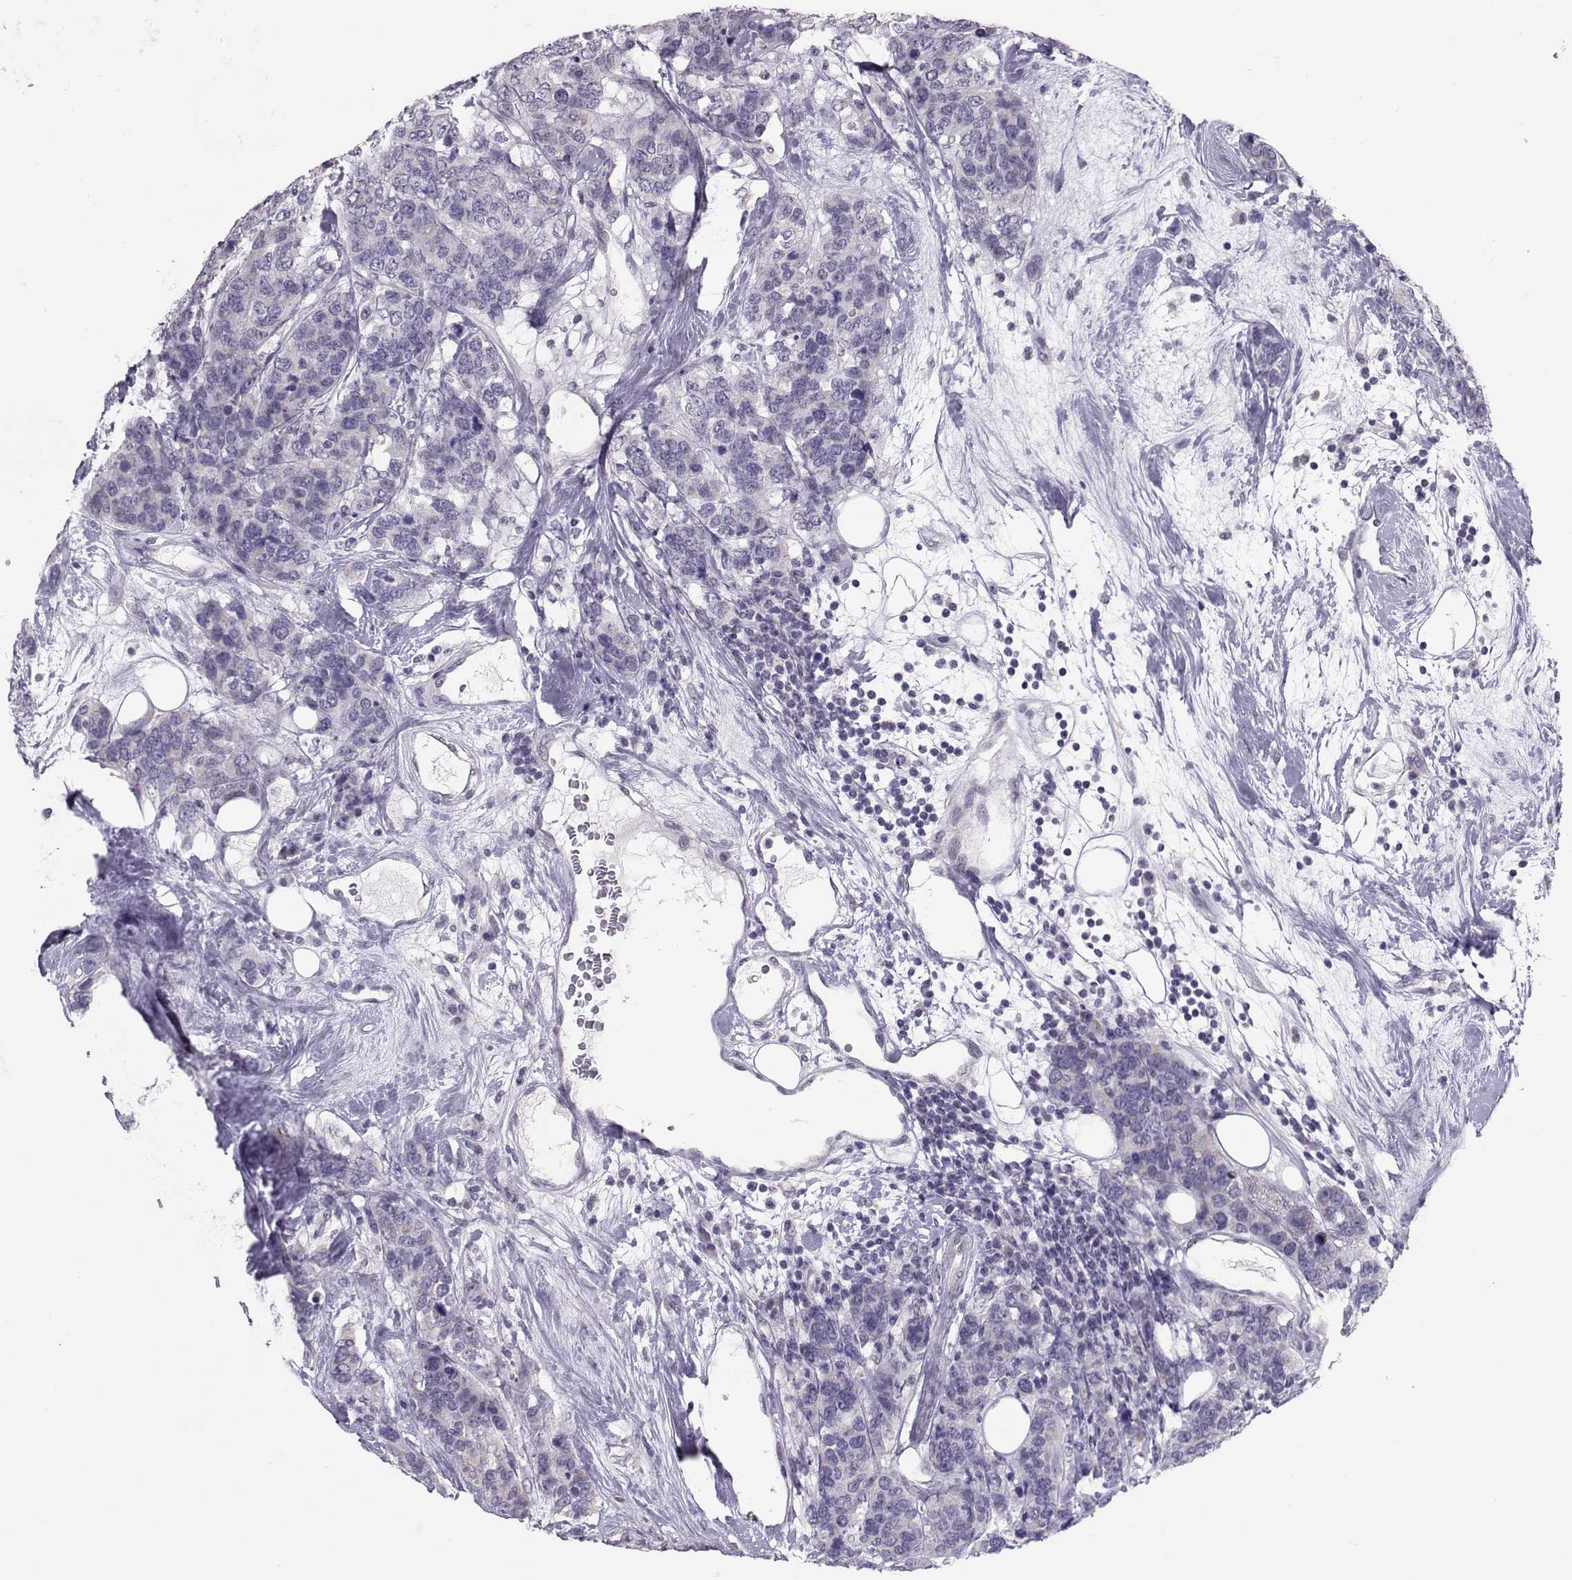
{"staining": {"intensity": "negative", "quantity": "none", "location": "none"}, "tissue": "breast cancer", "cell_type": "Tumor cells", "image_type": "cancer", "snomed": [{"axis": "morphology", "description": "Lobular carcinoma"}, {"axis": "topography", "description": "Breast"}], "caption": "Breast lobular carcinoma was stained to show a protein in brown. There is no significant staining in tumor cells. (DAB (3,3'-diaminobenzidine) immunohistochemistry with hematoxylin counter stain).", "gene": "DNAAF1", "patient": {"sex": "female", "age": 59}}